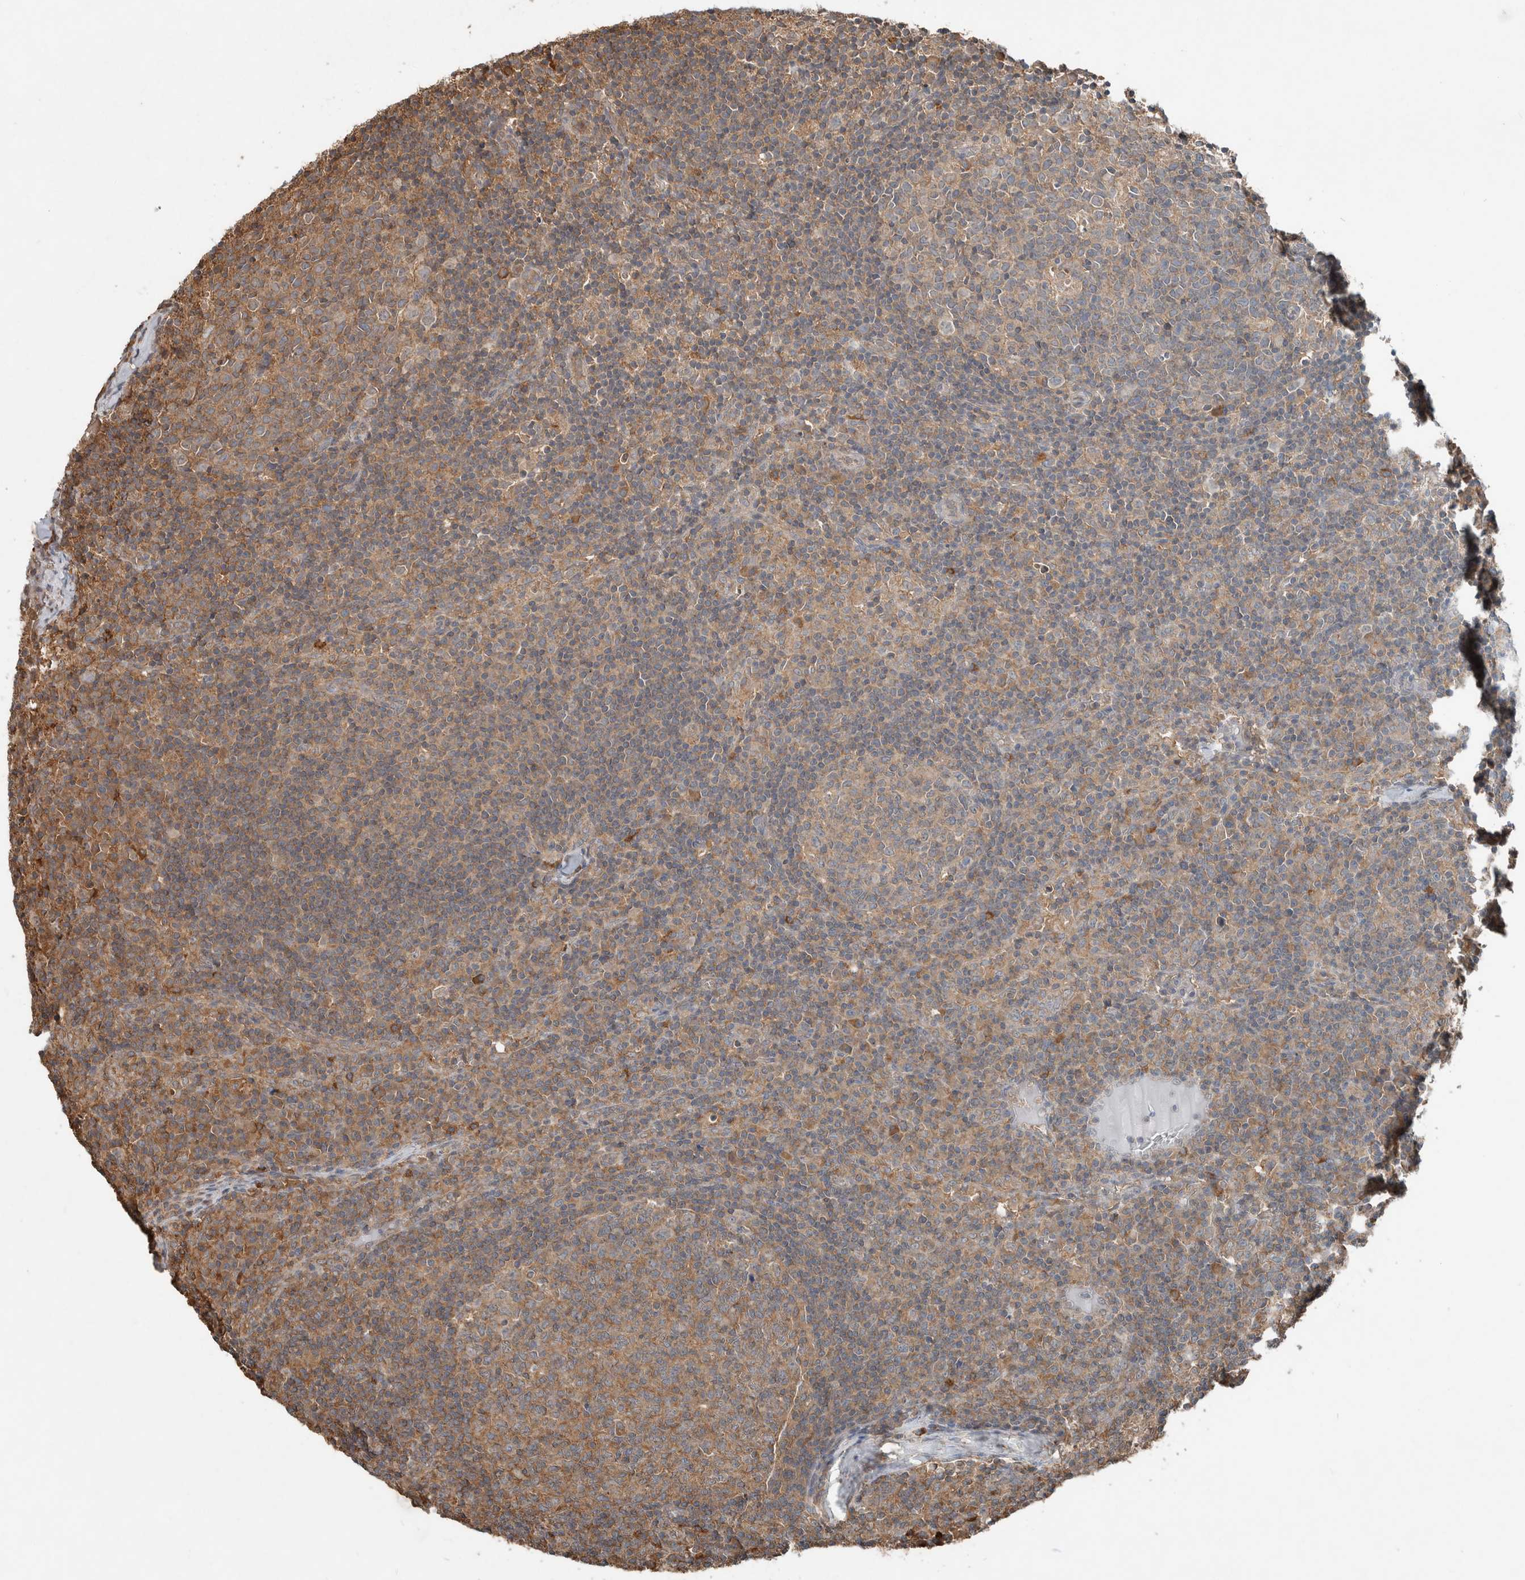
{"staining": {"intensity": "weak", "quantity": ">75%", "location": "cytoplasmic/membranous"}, "tissue": "lymph node", "cell_type": "Germinal center cells", "image_type": "normal", "snomed": [{"axis": "morphology", "description": "Normal tissue, NOS"}, {"axis": "morphology", "description": "Inflammation, NOS"}, {"axis": "topography", "description": "Lymph node"}], "caption": "Protein expression analysis of normal lymph node displays weak cytoplasmic/membranous expression in approximately >75% of germinal center cells. (Stains: DAB in brown, nuclei in blue, Microscopy: brightfield microscopy at high magnification).", "gene": "KLK14", "patient": {"sex": "male", "age": 55}}